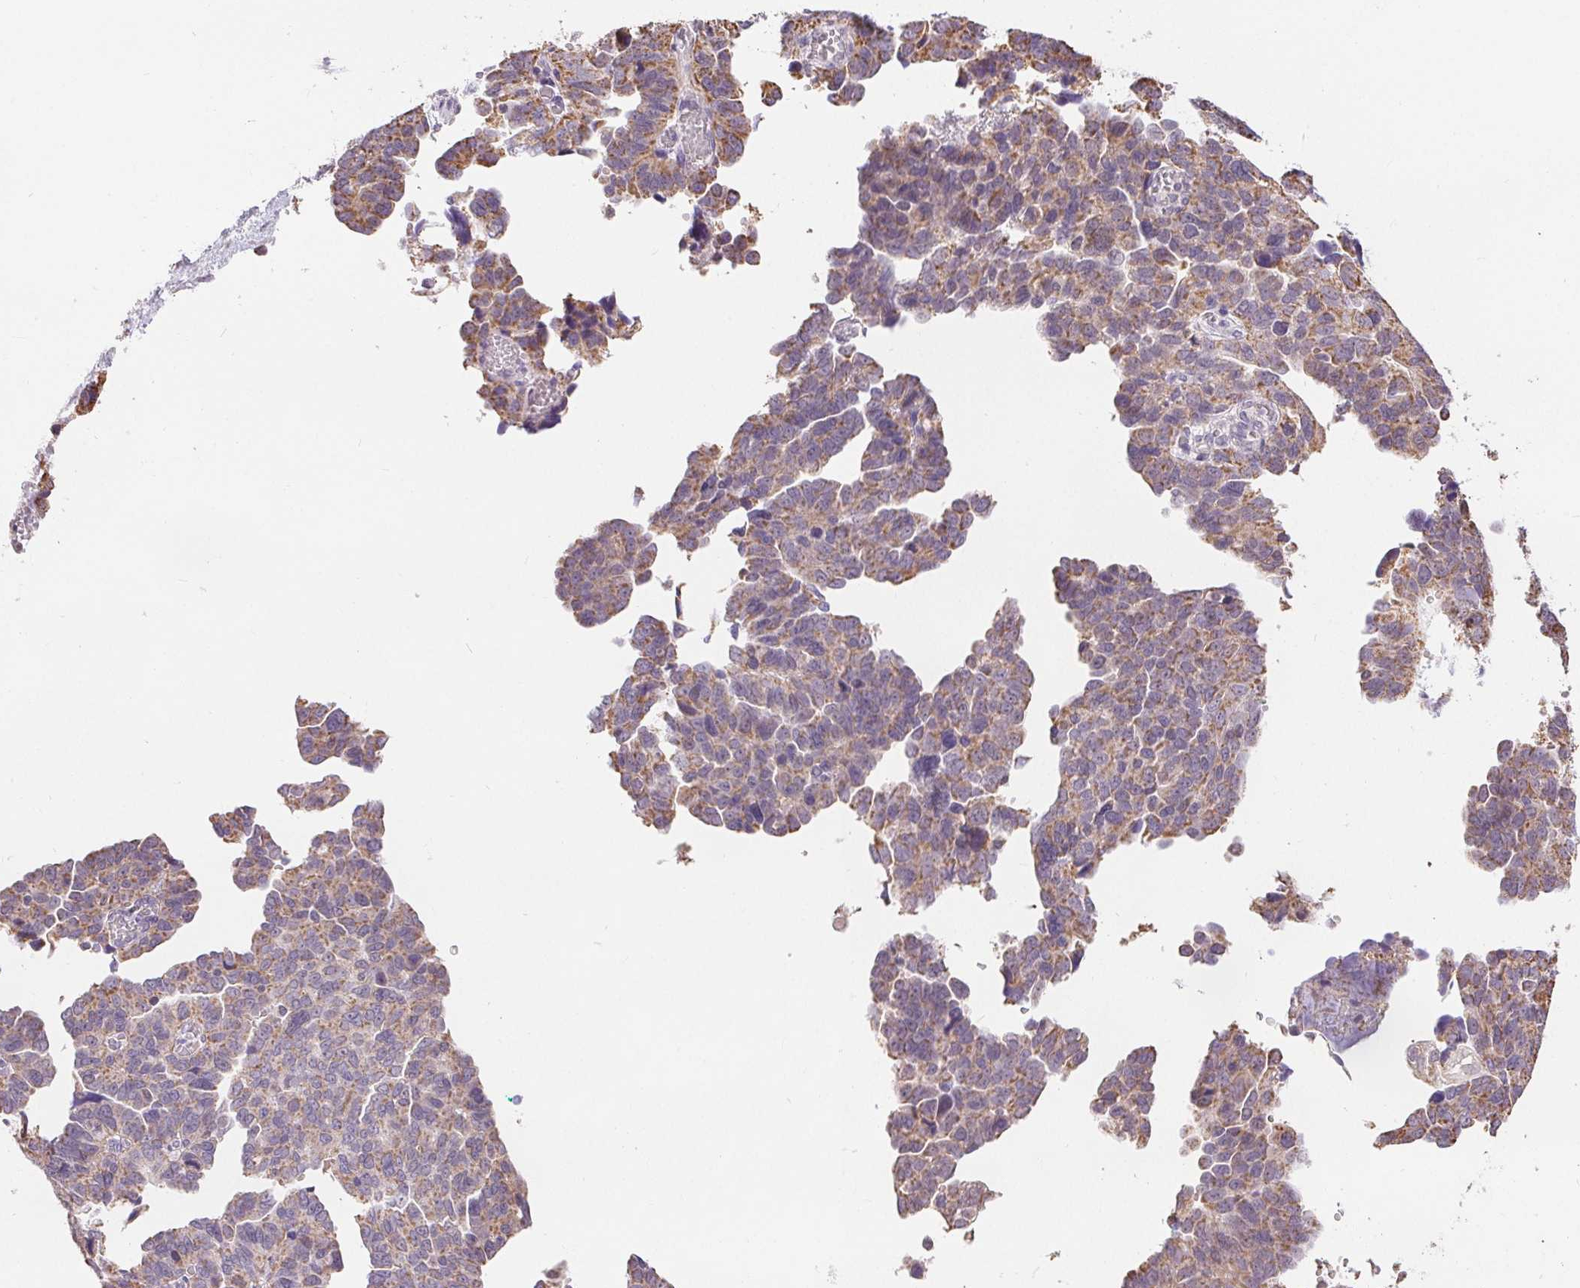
{"staining": {"intensity": "weak", "quantity": ">75%", "location": "cytoplasmic/membranous"}, "tissue": "ovarian cancer", "cell_type": "Tumor cells", "image_type": "cancer", "snomed": [{"axis": "morphology", "description": "Cystadenocarcinoma, serous, NOS"}, {"axis": "topography", "description": "Ovary"}], "caption": "There is low levels of weak cytoplasmic/membranous expression in tumor cells of serous cystadenocarcinoma (ovarian), as demonstrated by immunohistochemical staining (brown color).", "gene": "POU2F2", "patient": {"sex": "female", "age": 64}}